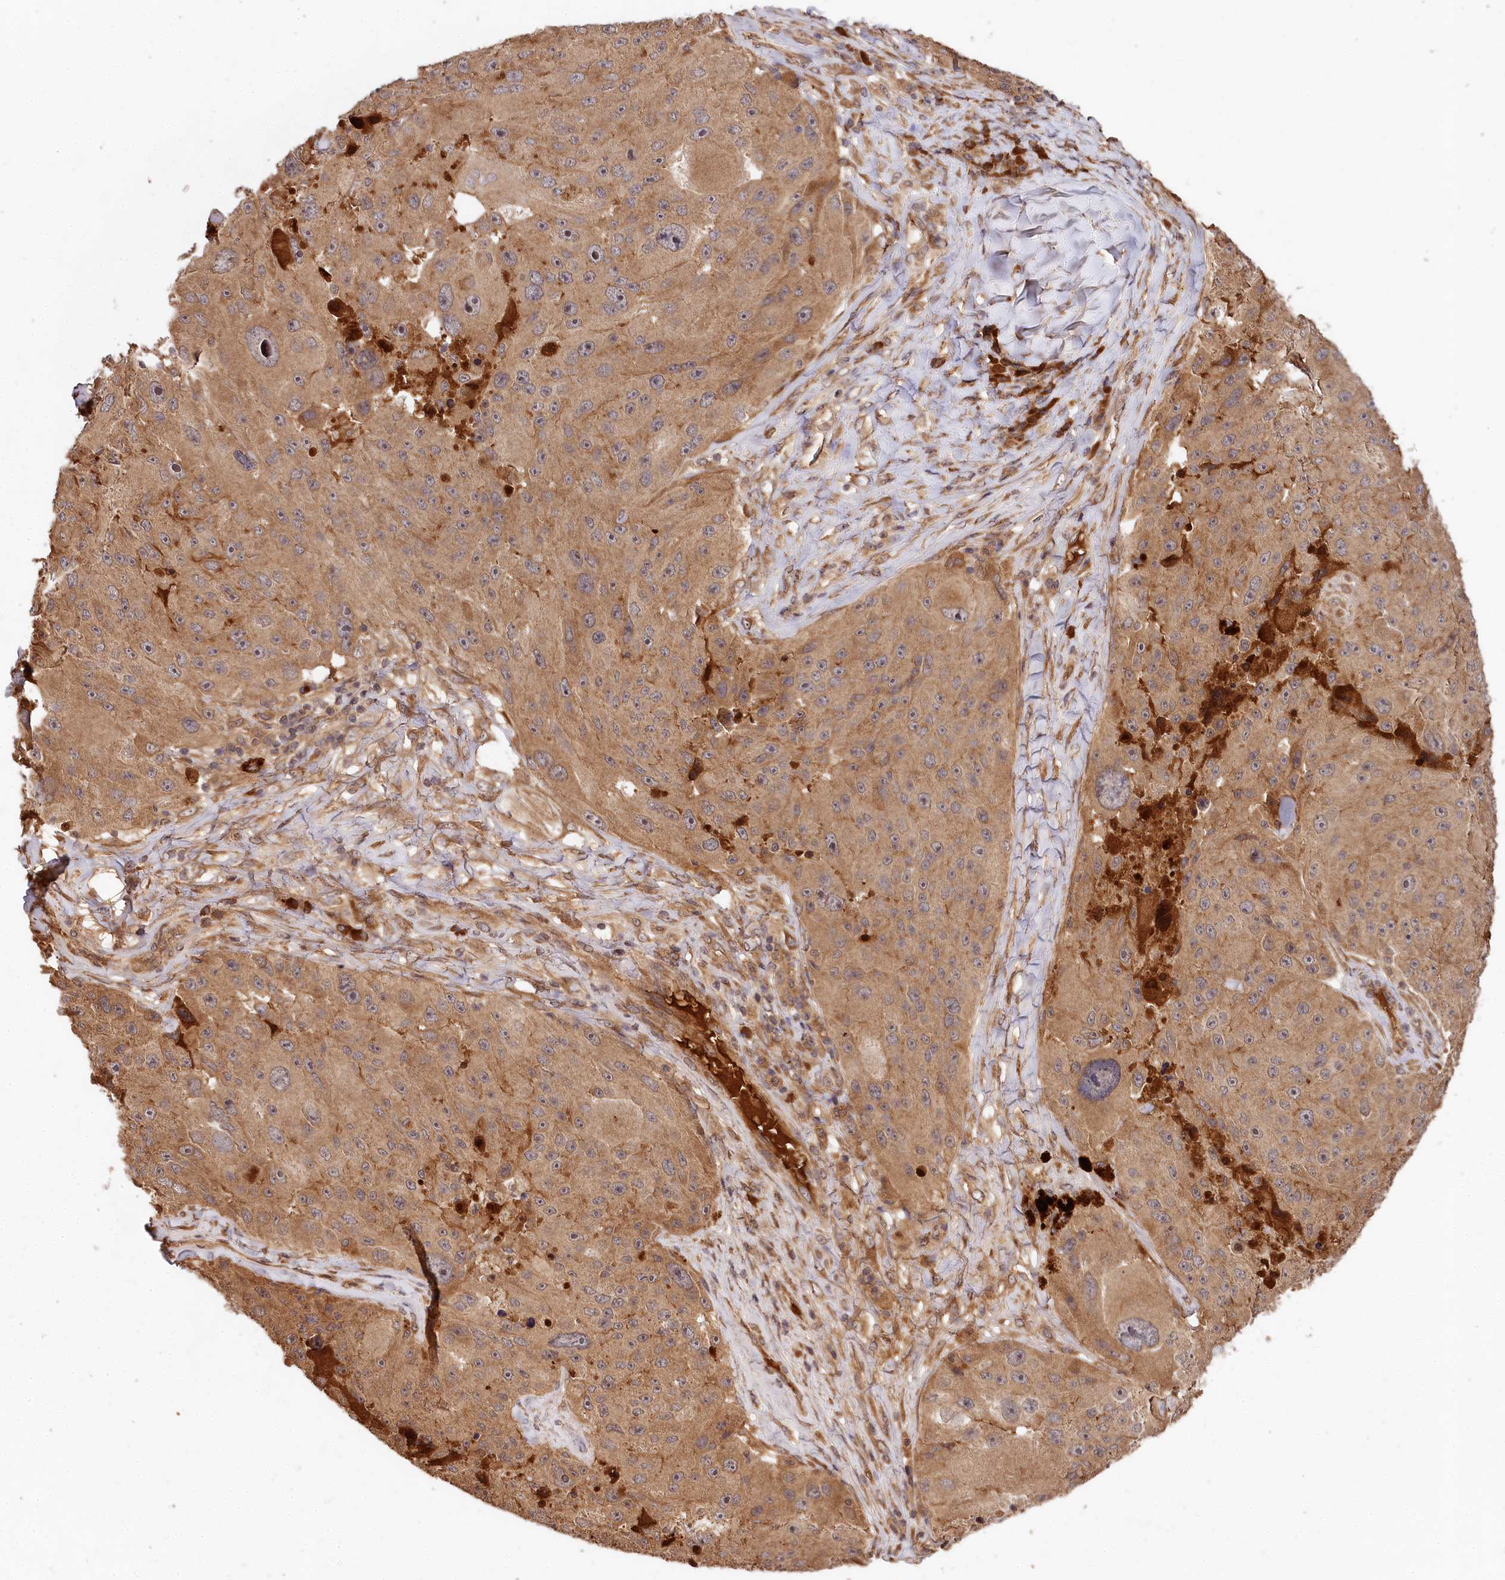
{"staining": {"intensity": "moderate", "quantity": ">75%", "location": "cytoplasmic/membranous"}, "tissue": "melanoma", "cell_type": "Tumor cells", "image_type": "cancer", "snomed": [{"axis": "morphology", "description": "Malignant melanoma, Metastatic site"}, {"axis": "topography", "description": "Lymph node"}], "caption": "Melanoma stained for a protein exhibits moderate cytoplasmic/membranous positivity in tumor cells.", "gene": "MCF2L2", "patient": {"sex": "male", "age": 62}}